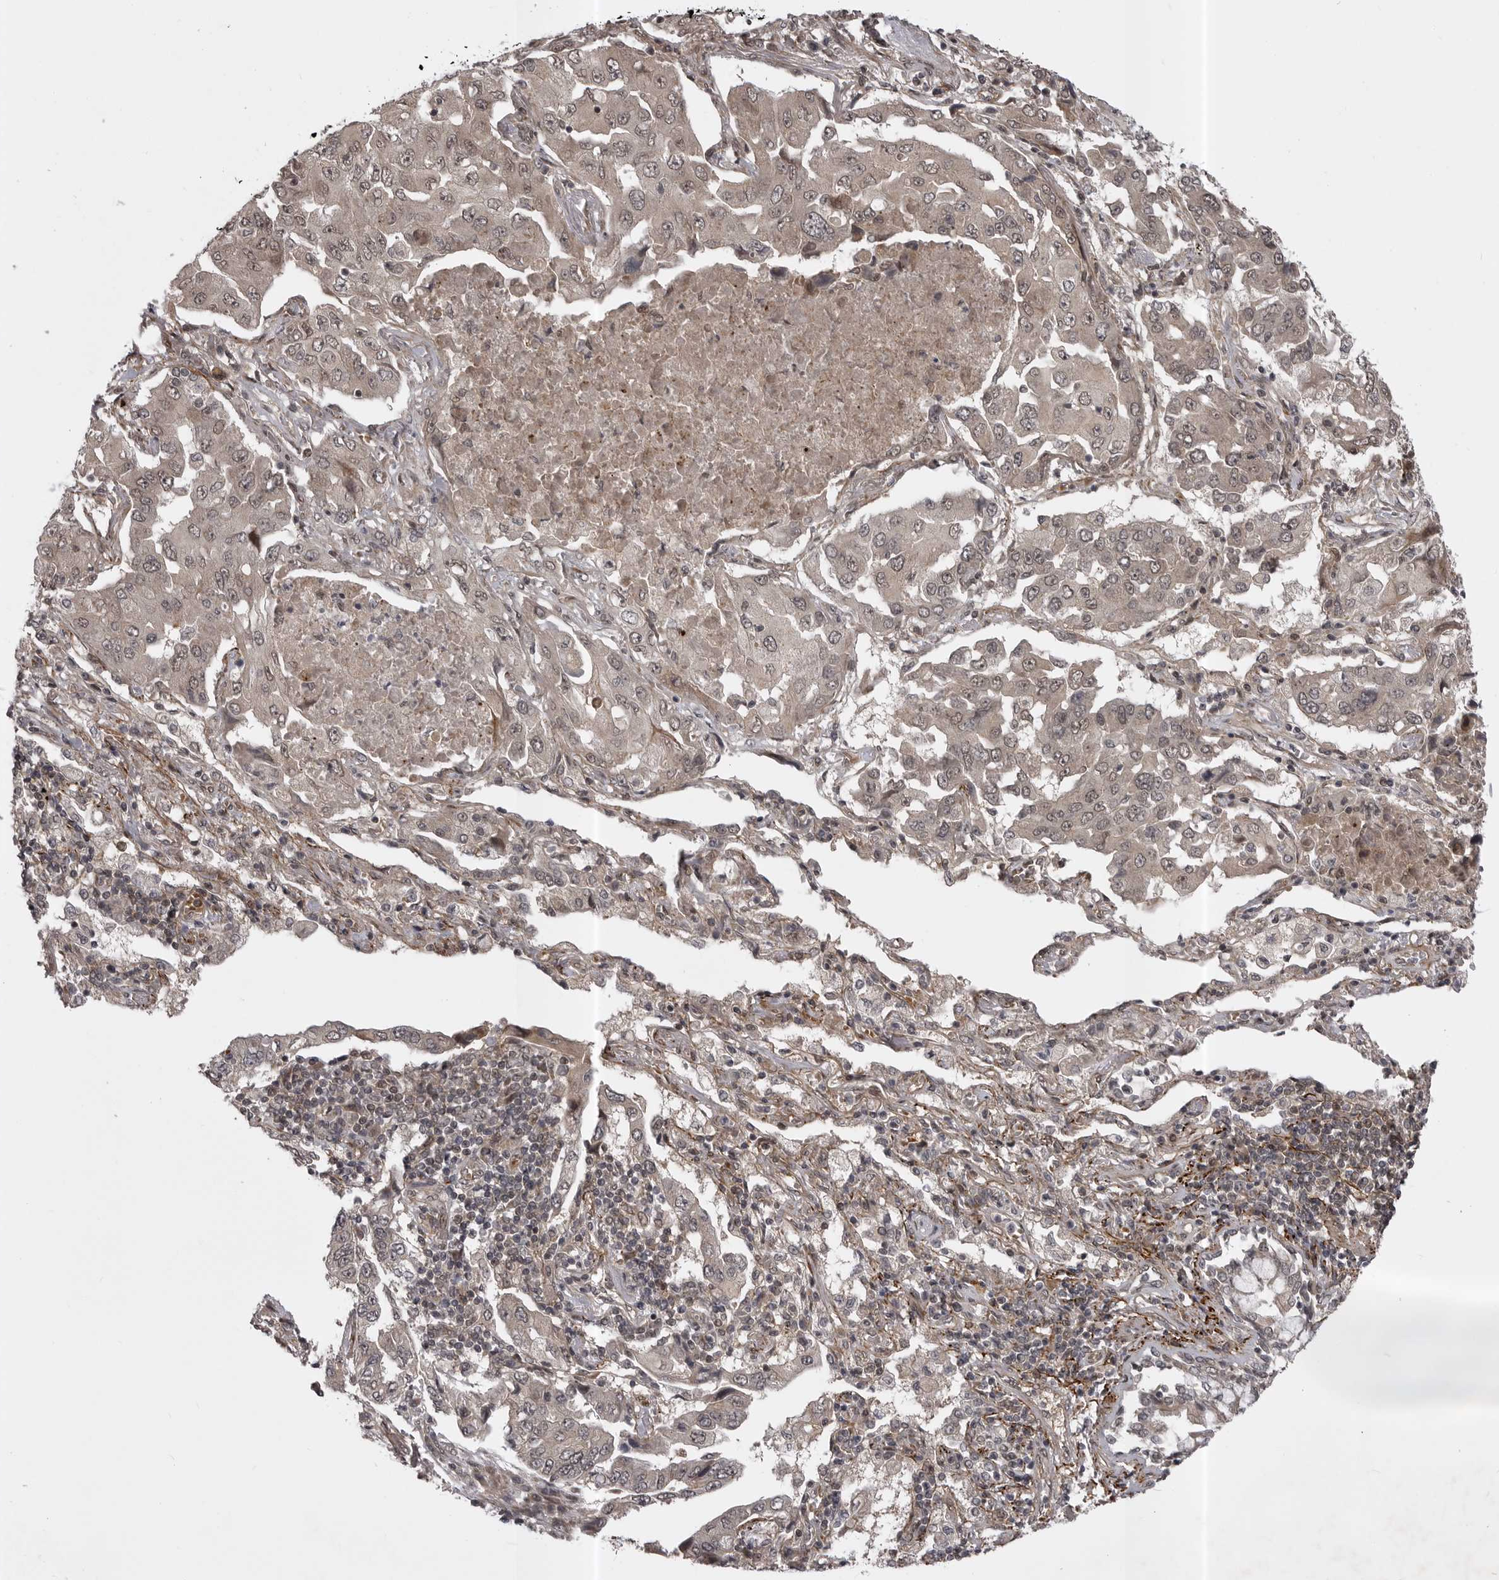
{"staining": {"intensity": "weak", "quantity": ">75%", "location": "cytoplasmic/membranous"}, "tissue": "lung cancer", "cell_type": "Tumor cells", "image_type": "cancer", "snomed": [{"axis": "morphology", "description": "Adenocarcinoma, NOS"}, {"axis": "topography", "description": "Lung"}], "caption": "Immunohistochemical staining of human lung cancer displays low levels of weak cytoplasmic/membranous protein staining in about >75% of tumor cells.", "gene": "SNX16", "patient": {"sex": "female", "age": 65}}